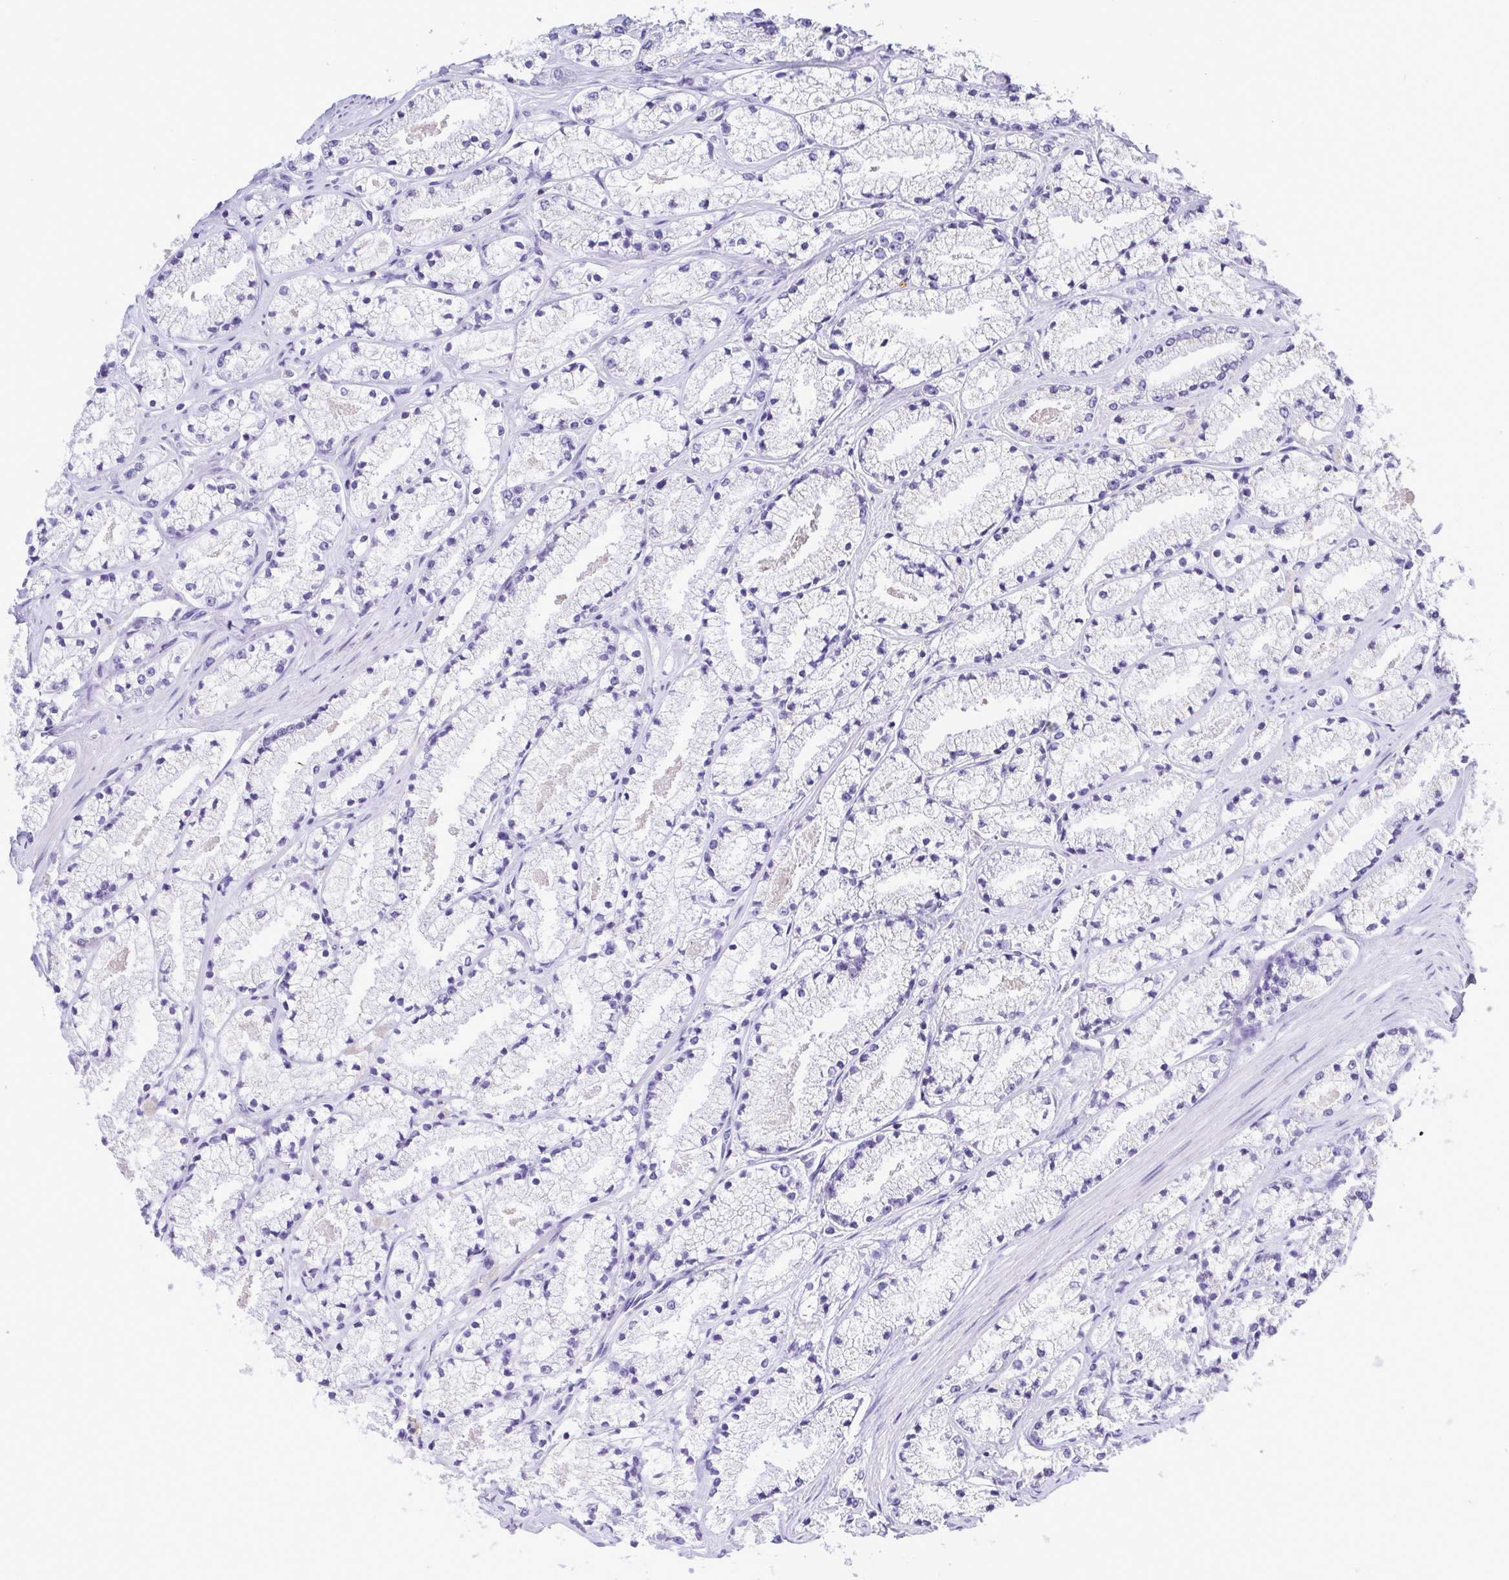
{"staining": {"intensity": "negative", "quantity": "none", "location": "none"}, "tissue": "prostate cancer", "cell_type": "Tumor cells", "image_type": "cancer", "snomed": [{"axis": "morphology", "description": "Adenocarcinoma, High grade"}, {"axis": "topography", "description": "Prostate"}], "caption": "A photomicrograph of human prostate cancer is negative for staining in tumor cells.", "gene": "PGLYRP1", "patient": {"sex": "male", "age": 63}}